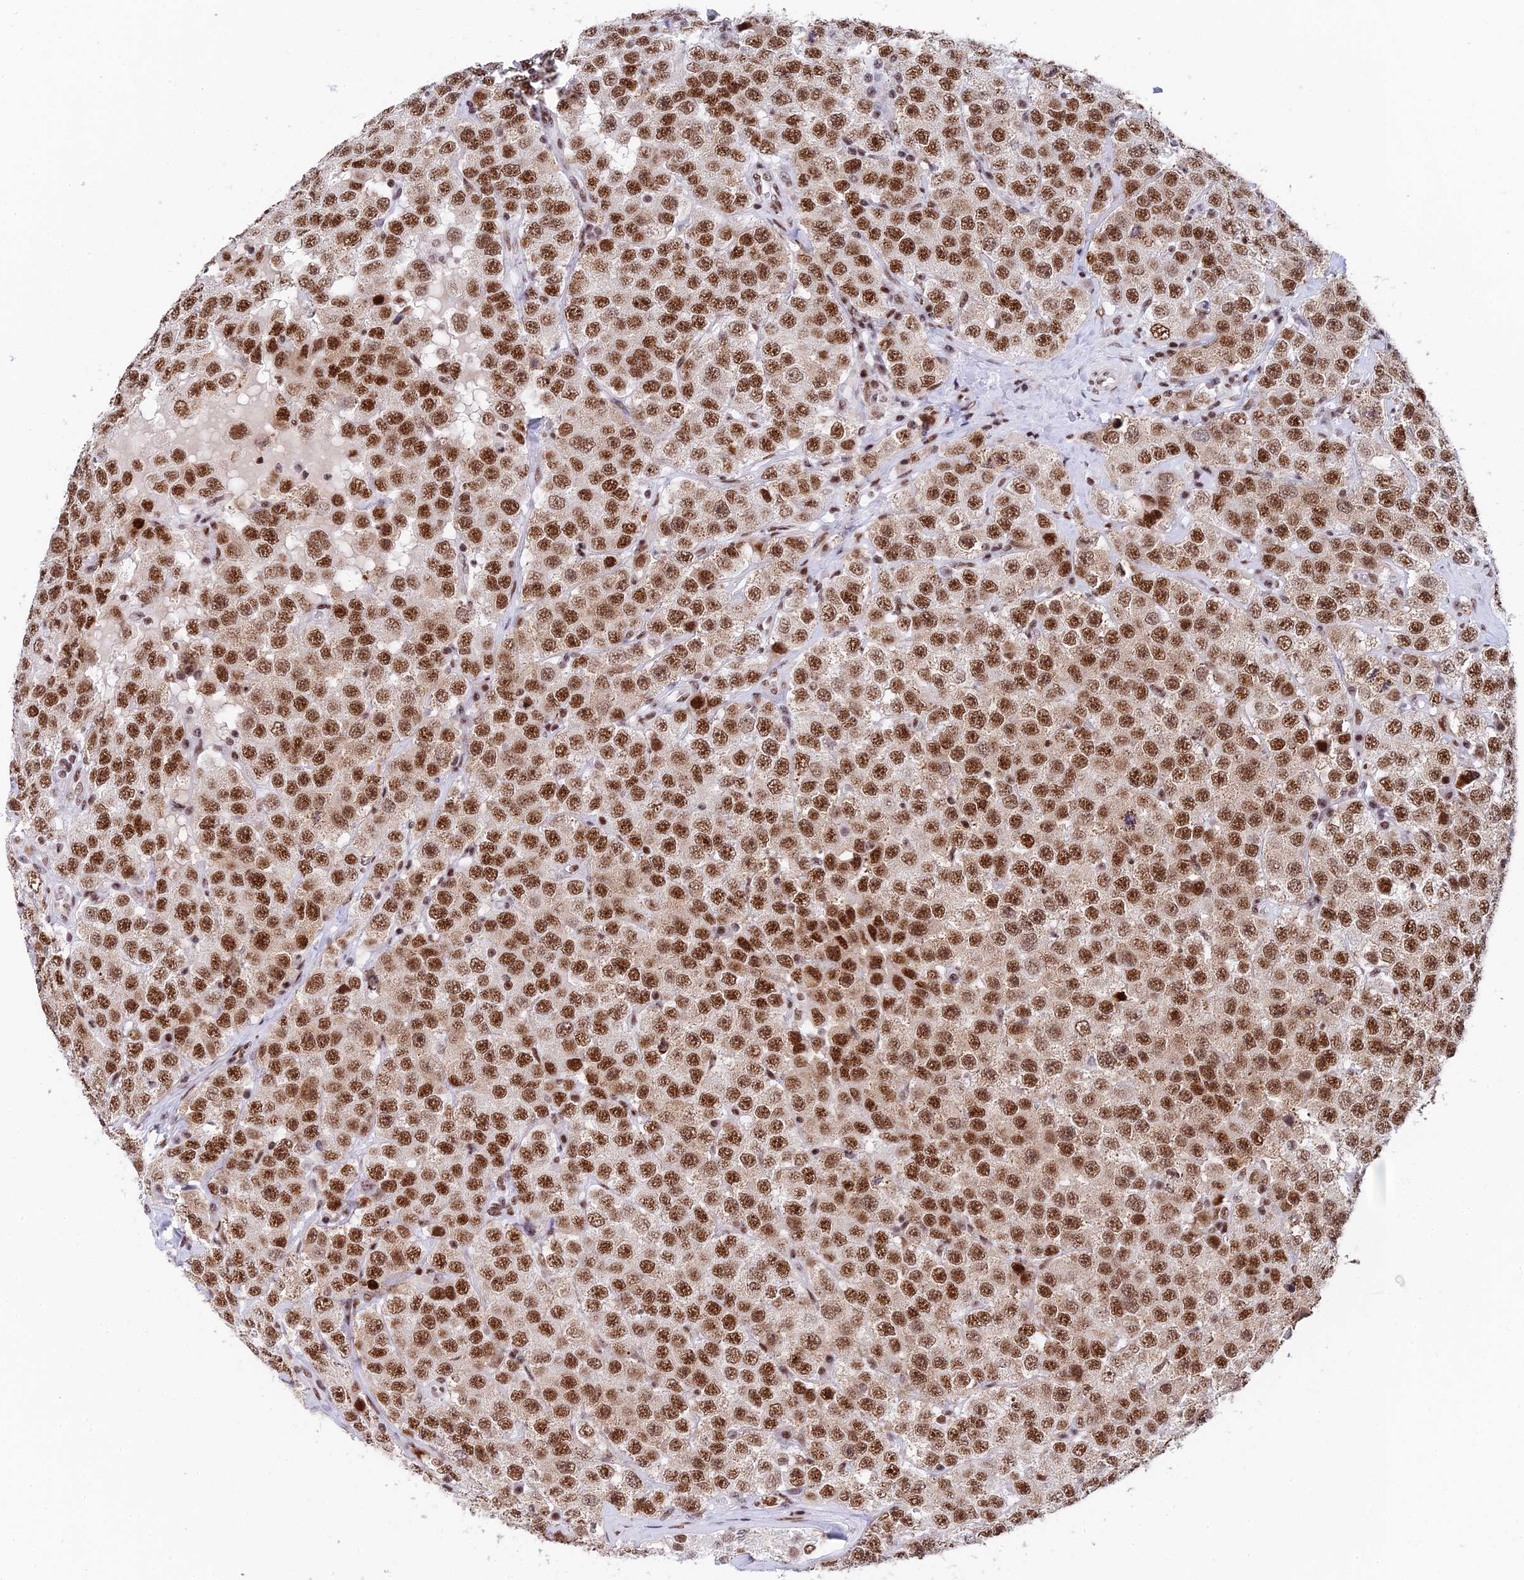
{"staining": {"intensity": "strong", "quantity": ">75%", "location": "nuclear"}, "tissue": "testis cancer", "cell_type": "Tumor cells", "image_type": "cancer", "snomed": [{"axis": "morphology", "description": "Seminoma, NOS"}, {"axis": "topography", "description": "Testis"}], "caption": "This is an image of IHC staining of testis cancer, which shows strong staining in the nuclear of tumor cells.", "gene": "USP22", "patient": {"sex": "male", "age": 28}}